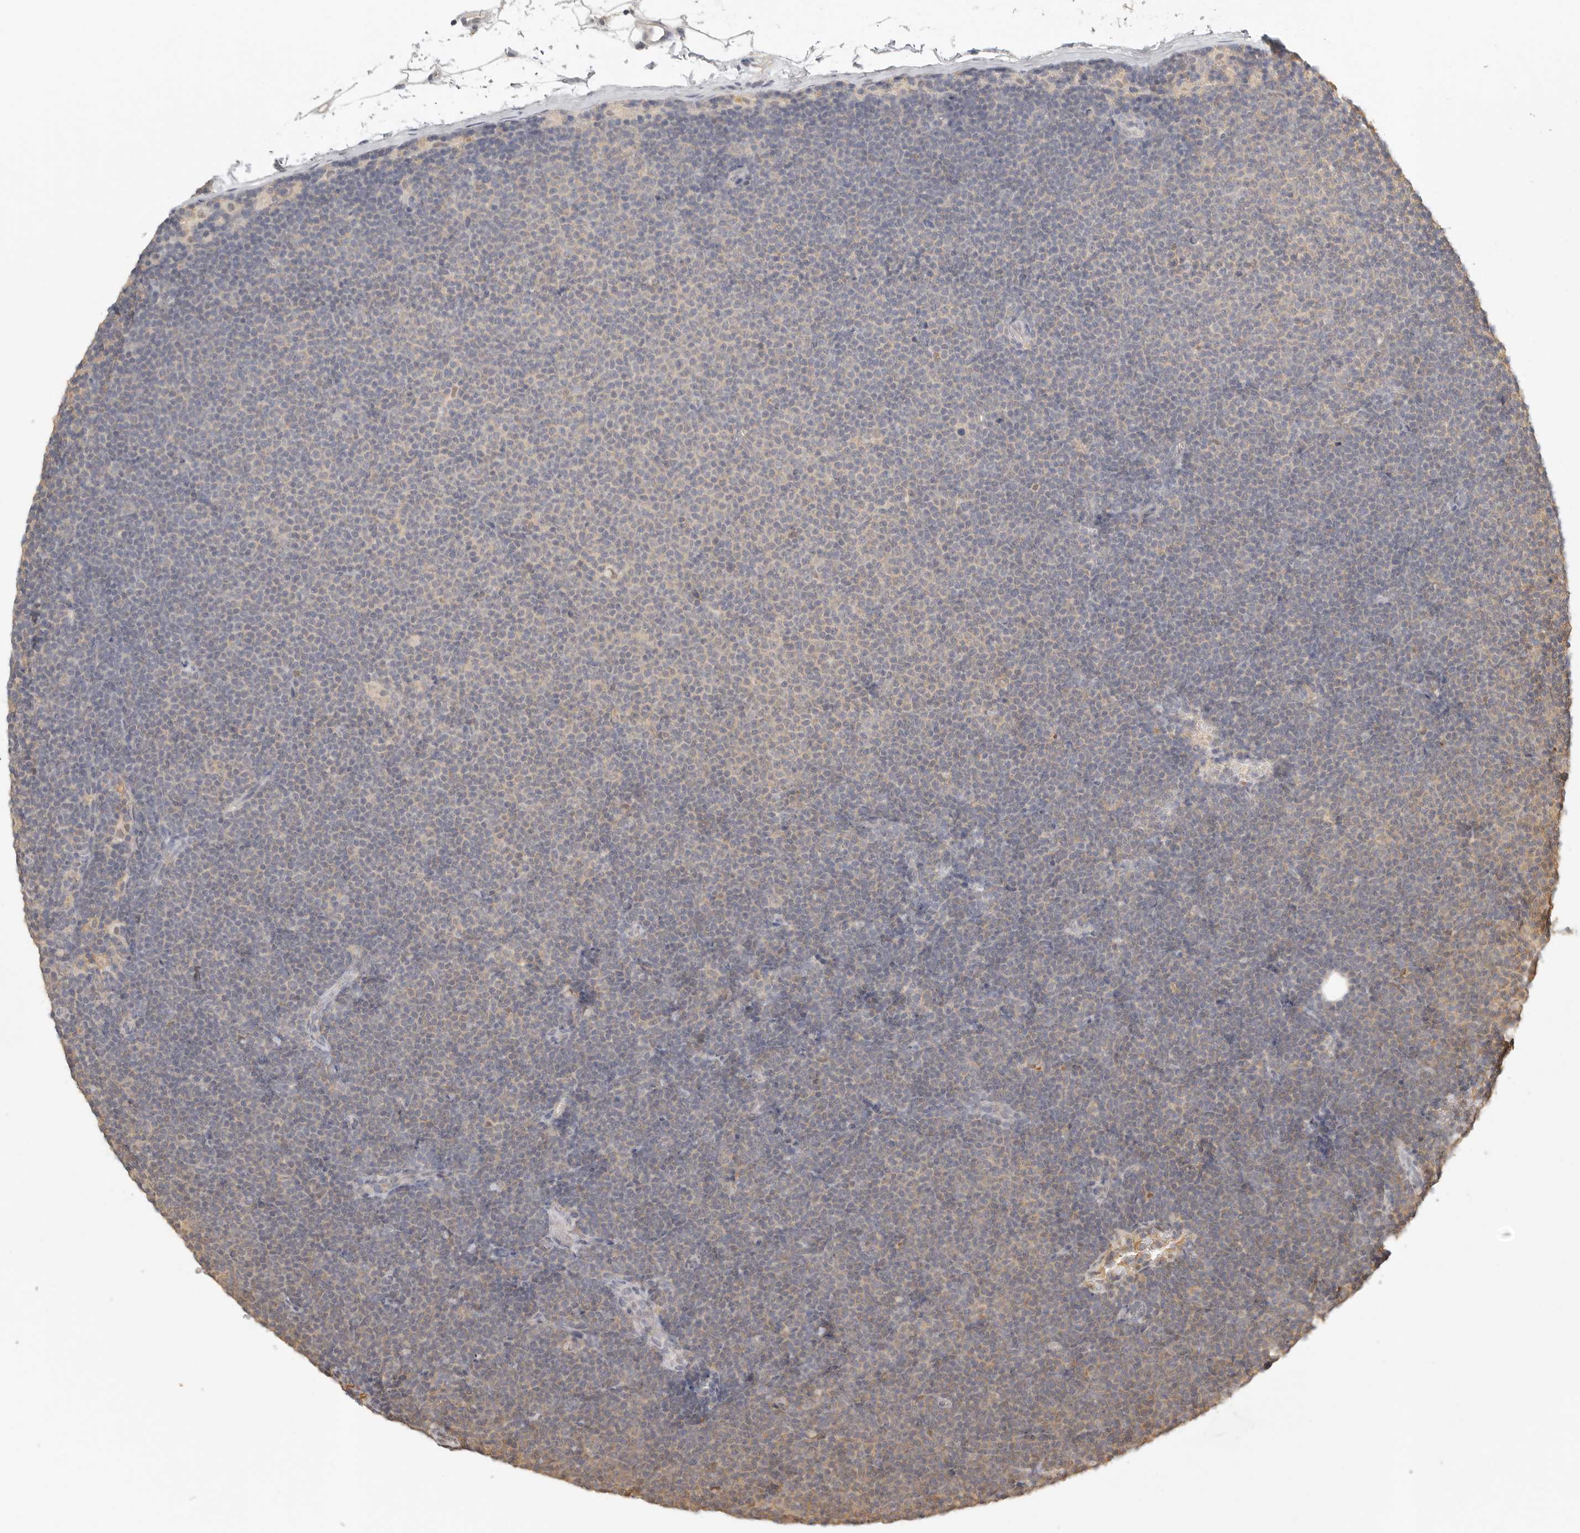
{"staining": {"intensity": "weak", "quantity": "<25%", "location": "cytoplasmic/membranous"}, "tissue": "lymphoma", "cell_type": "Tumor cells", "image_type": "cancer", "snomed": [{"axis": "morphology", "description": "Malignant lymphoma, non-Hodgkin's type, Low grade"}, {"axis": "topography", "description": "Lymph node"}], "caption": "There is no significant positivity in tumor cells of lymphoma. (Brightfield microscopy of DAB (3,3'-diaminobenzidine) immunohistochemistry (IHC) at high magnification).", "gene": "PSMA5", "patient": {"sex": "female", "age": 53}}